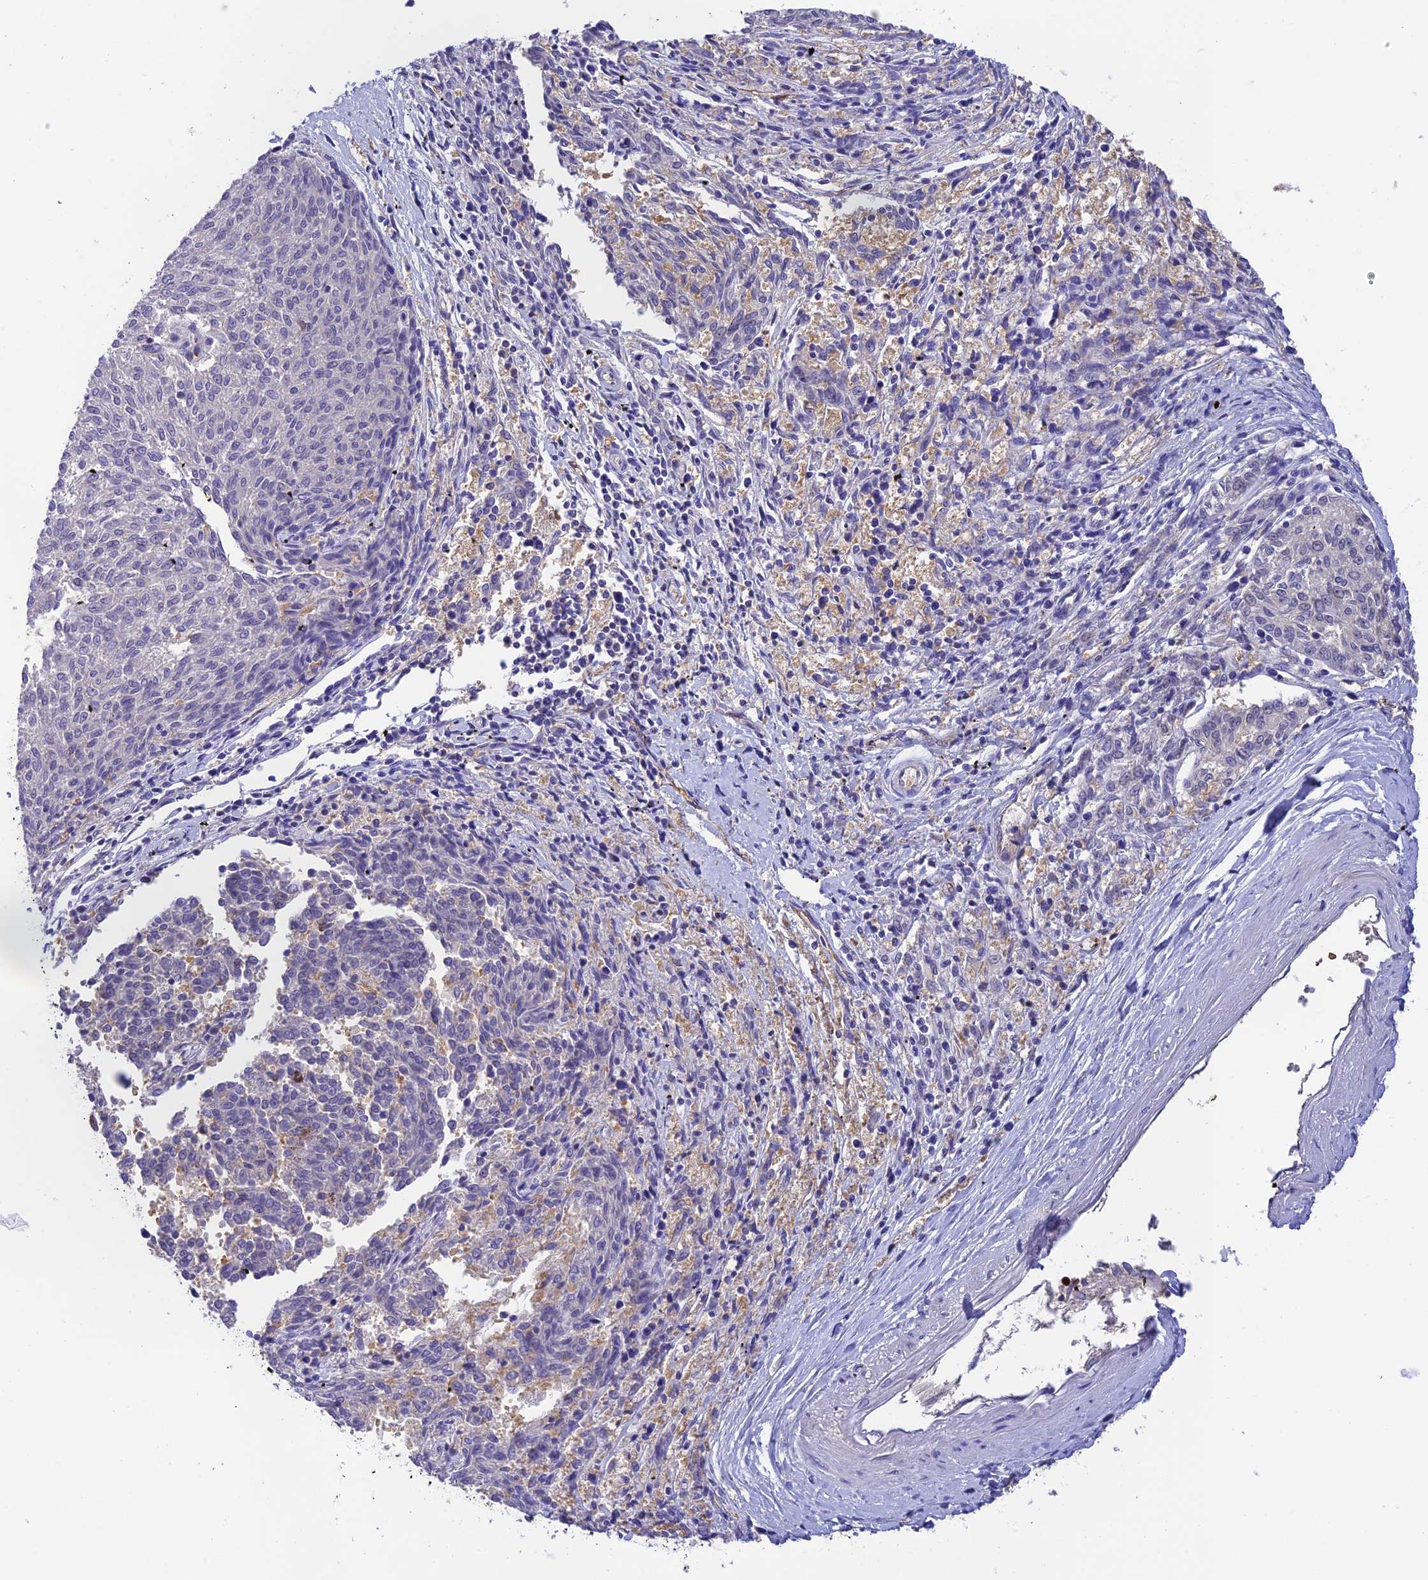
{"staining": {"intensity": "negative", "quantity": "none", "location": "none"}, "tissue": "melanoma", "cell_type": "Tumor cells", "image_type": "cancer", "snomed": [{"axis": "morphology", "description": "Malignant melanoma, NOS"}, {"axis": "topography", "description": "Skin"}], "caption": "IHC of human malignant melanoma shows no expression in tumor cells.", "gene": "HDHD2", "patient": {"sex": "female", "age": 72}}